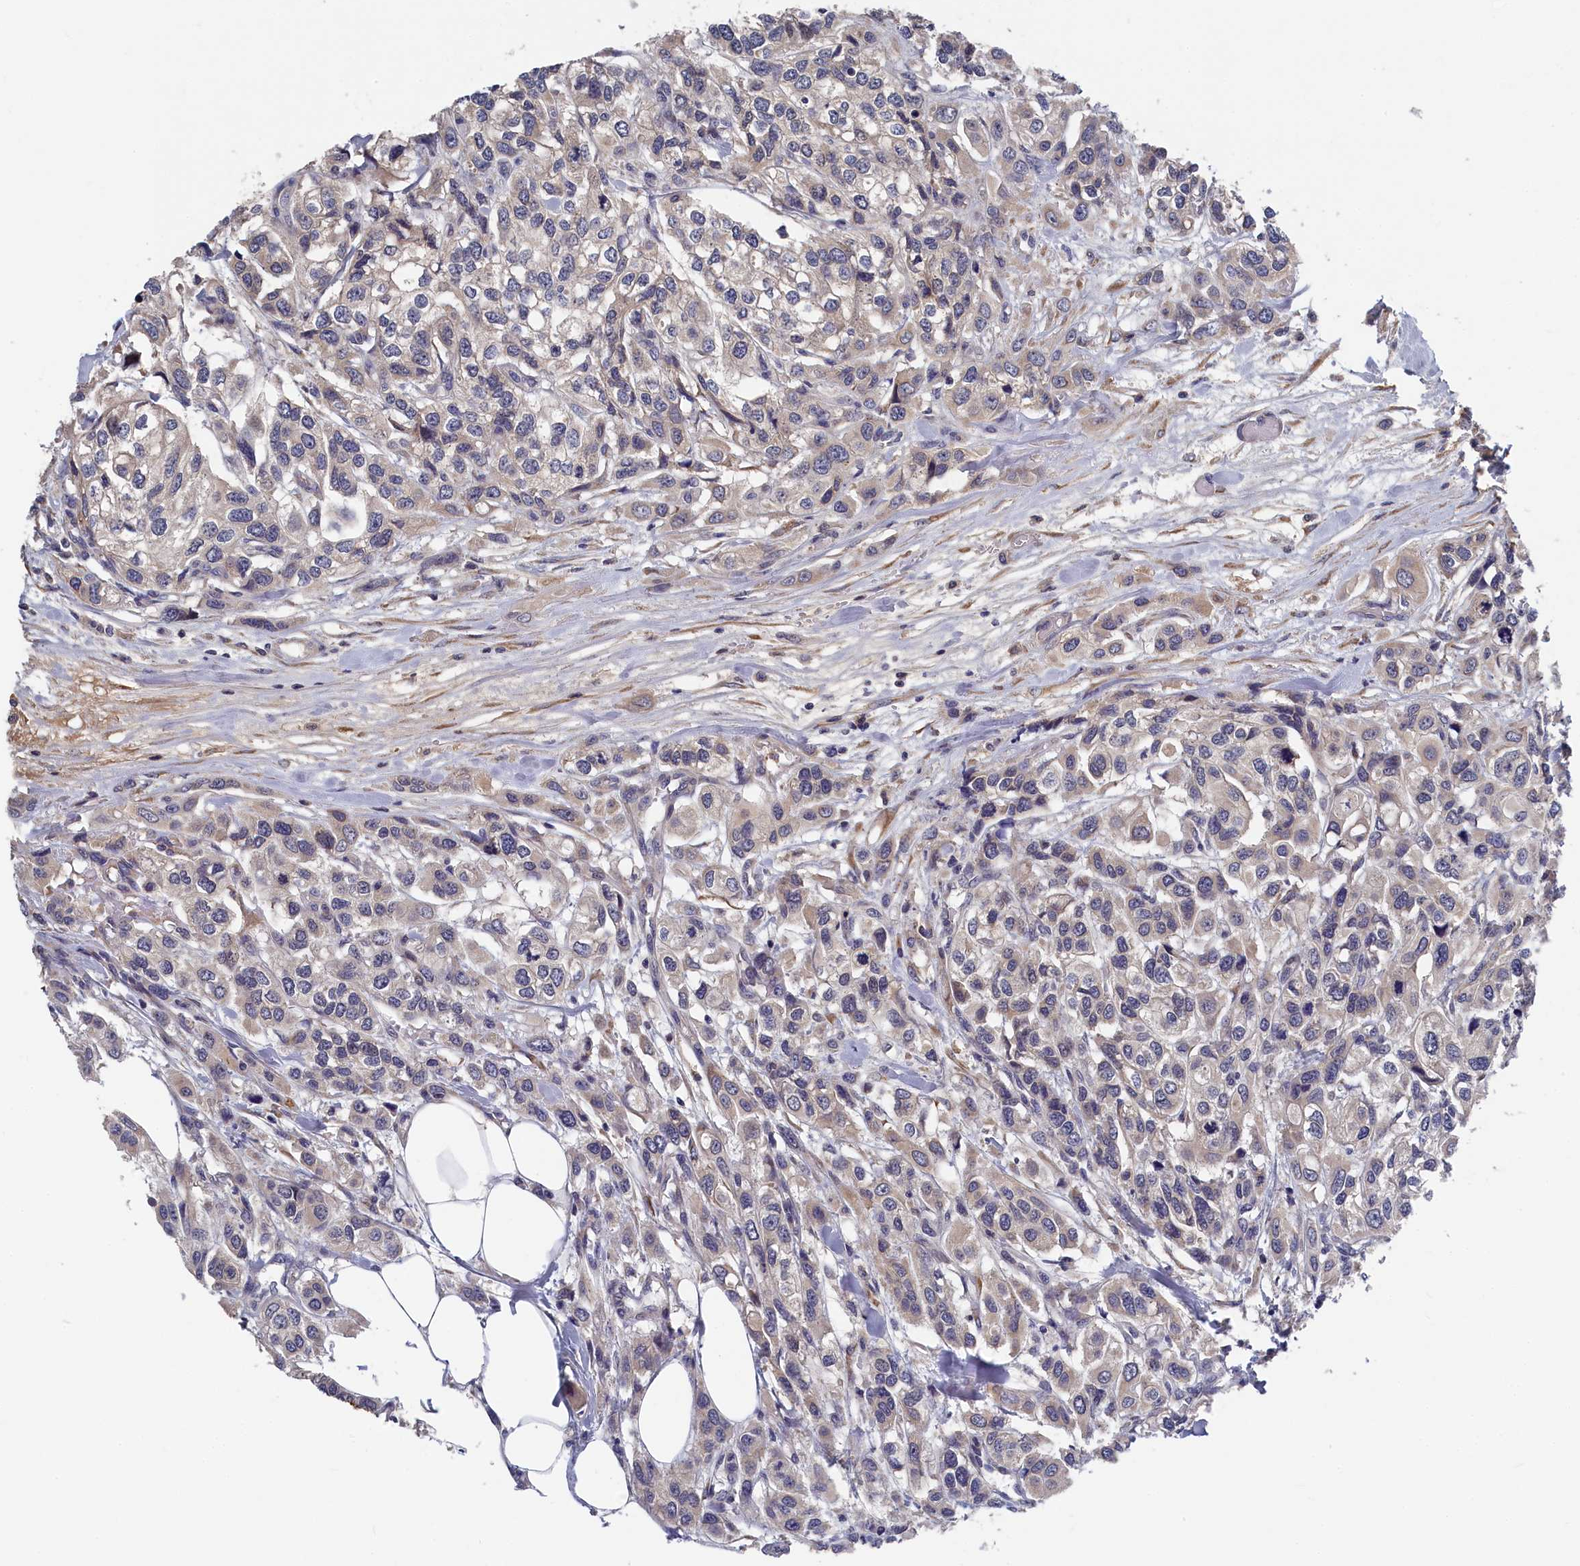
{"staining": {"intensity": "negative", "quantity": "none", "location": "none"}, "tissue": "urothelial cancer", "cell_type": "Tumor cells", "image_type": "cancer", "snomed": [{"axis": "morphology", "description": "Urothelial carcinoma, High grade"}, {"axis": "topography", "description": "Urinary bladder"}], "caption": "This is an immunohistochemistry (IHC) image of urothelial cancer. There is no positivity in tumor cells.", "gene": "CYB5D2", "patient": {"sex": "male", "age": 67}}